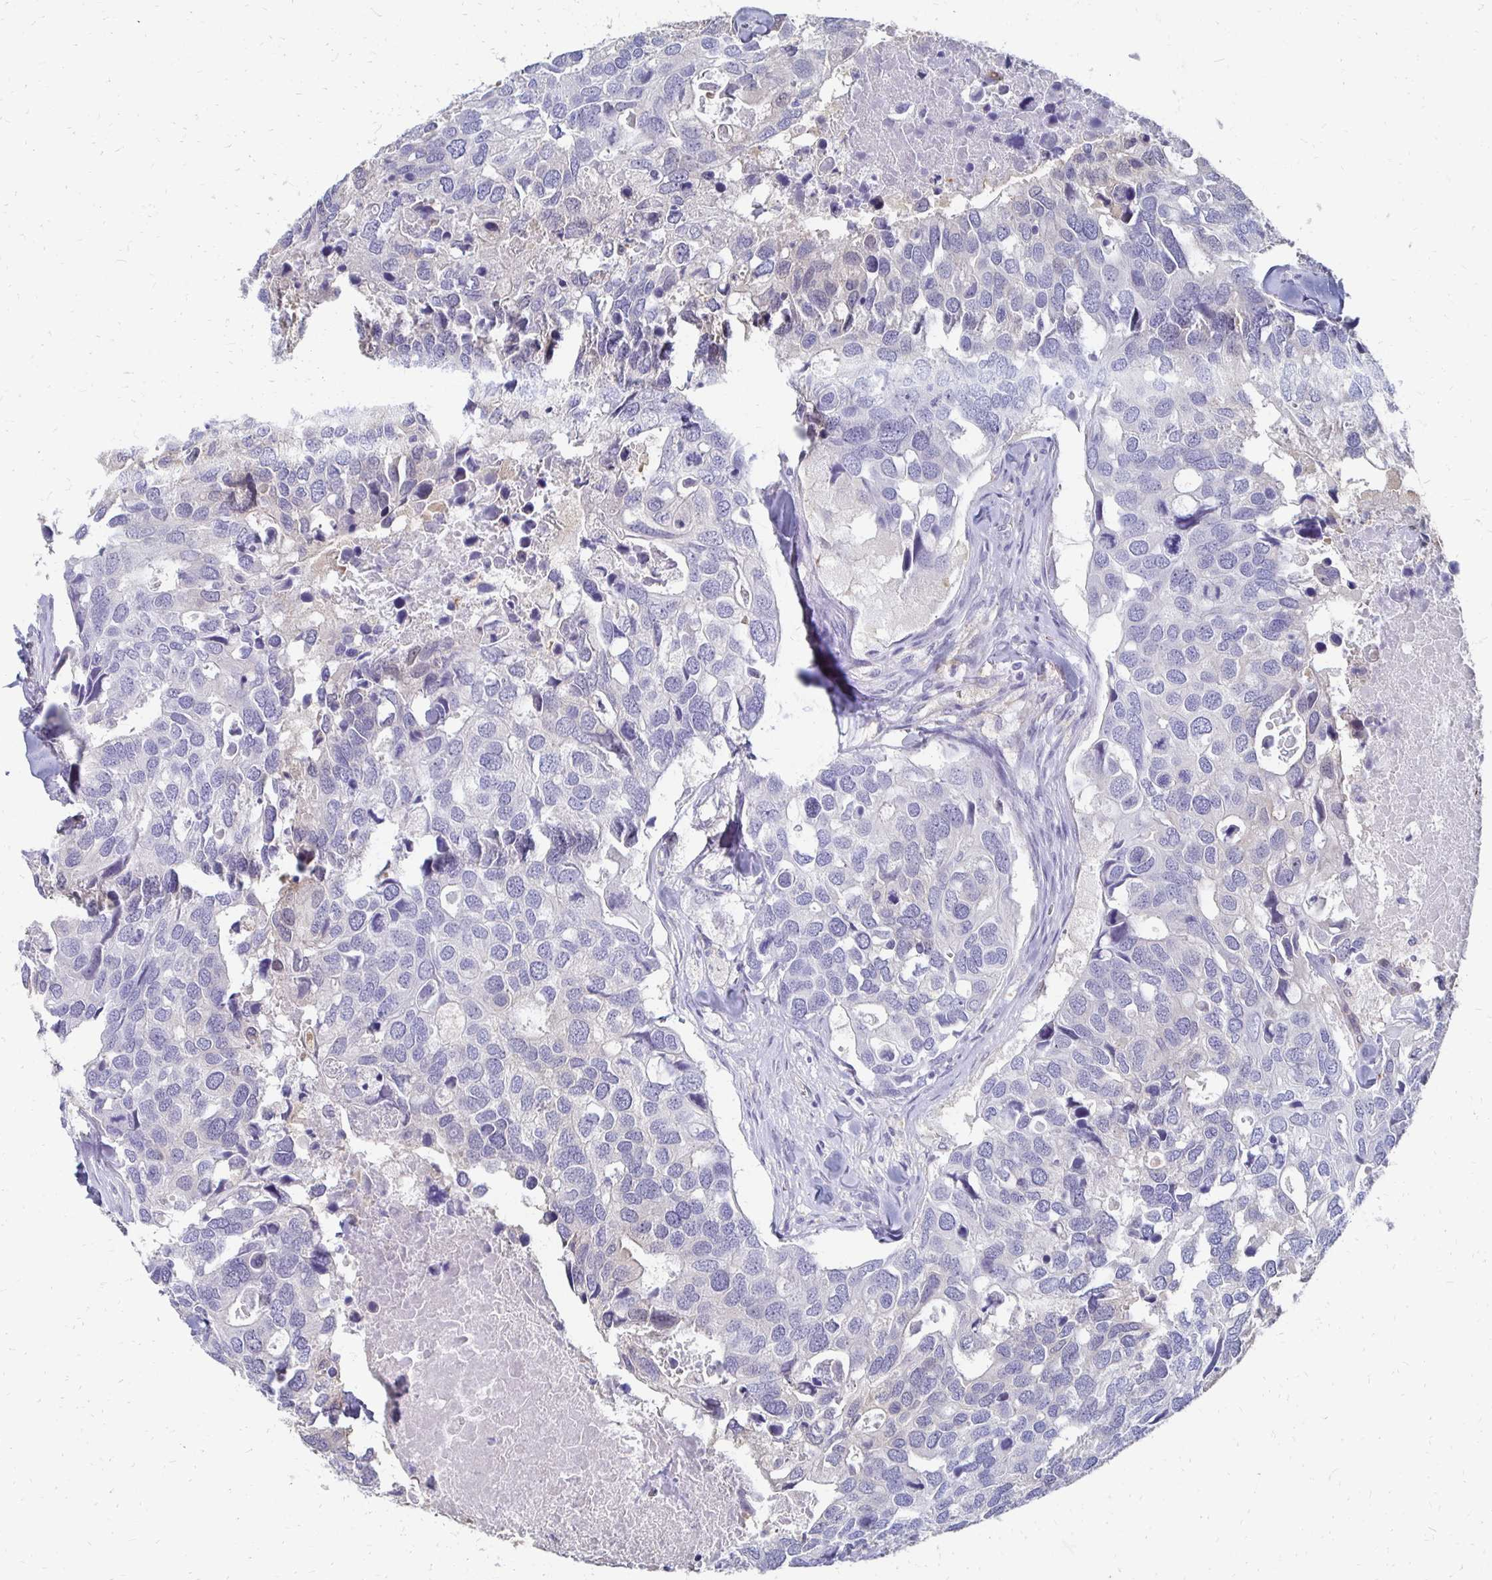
{"staining": {"intensity": "negative", "quantity": "none", "location": "none"}, "tissue": "breast cancer", "cell_type": "Tumor cells", "image_type": "cancer", "snomed": [{"axis": "morphology", "description": "Duct carcinoma"}, {"axis": "topography", "description": "Breast"}], "caption": "Immunohistochemistry (IHC) of breast cancer (intraductal carcinoma) demonstrates no staining in tumor cells.", "gene": "SYCP3", "patient": {"sex": "female", "age": 83}}